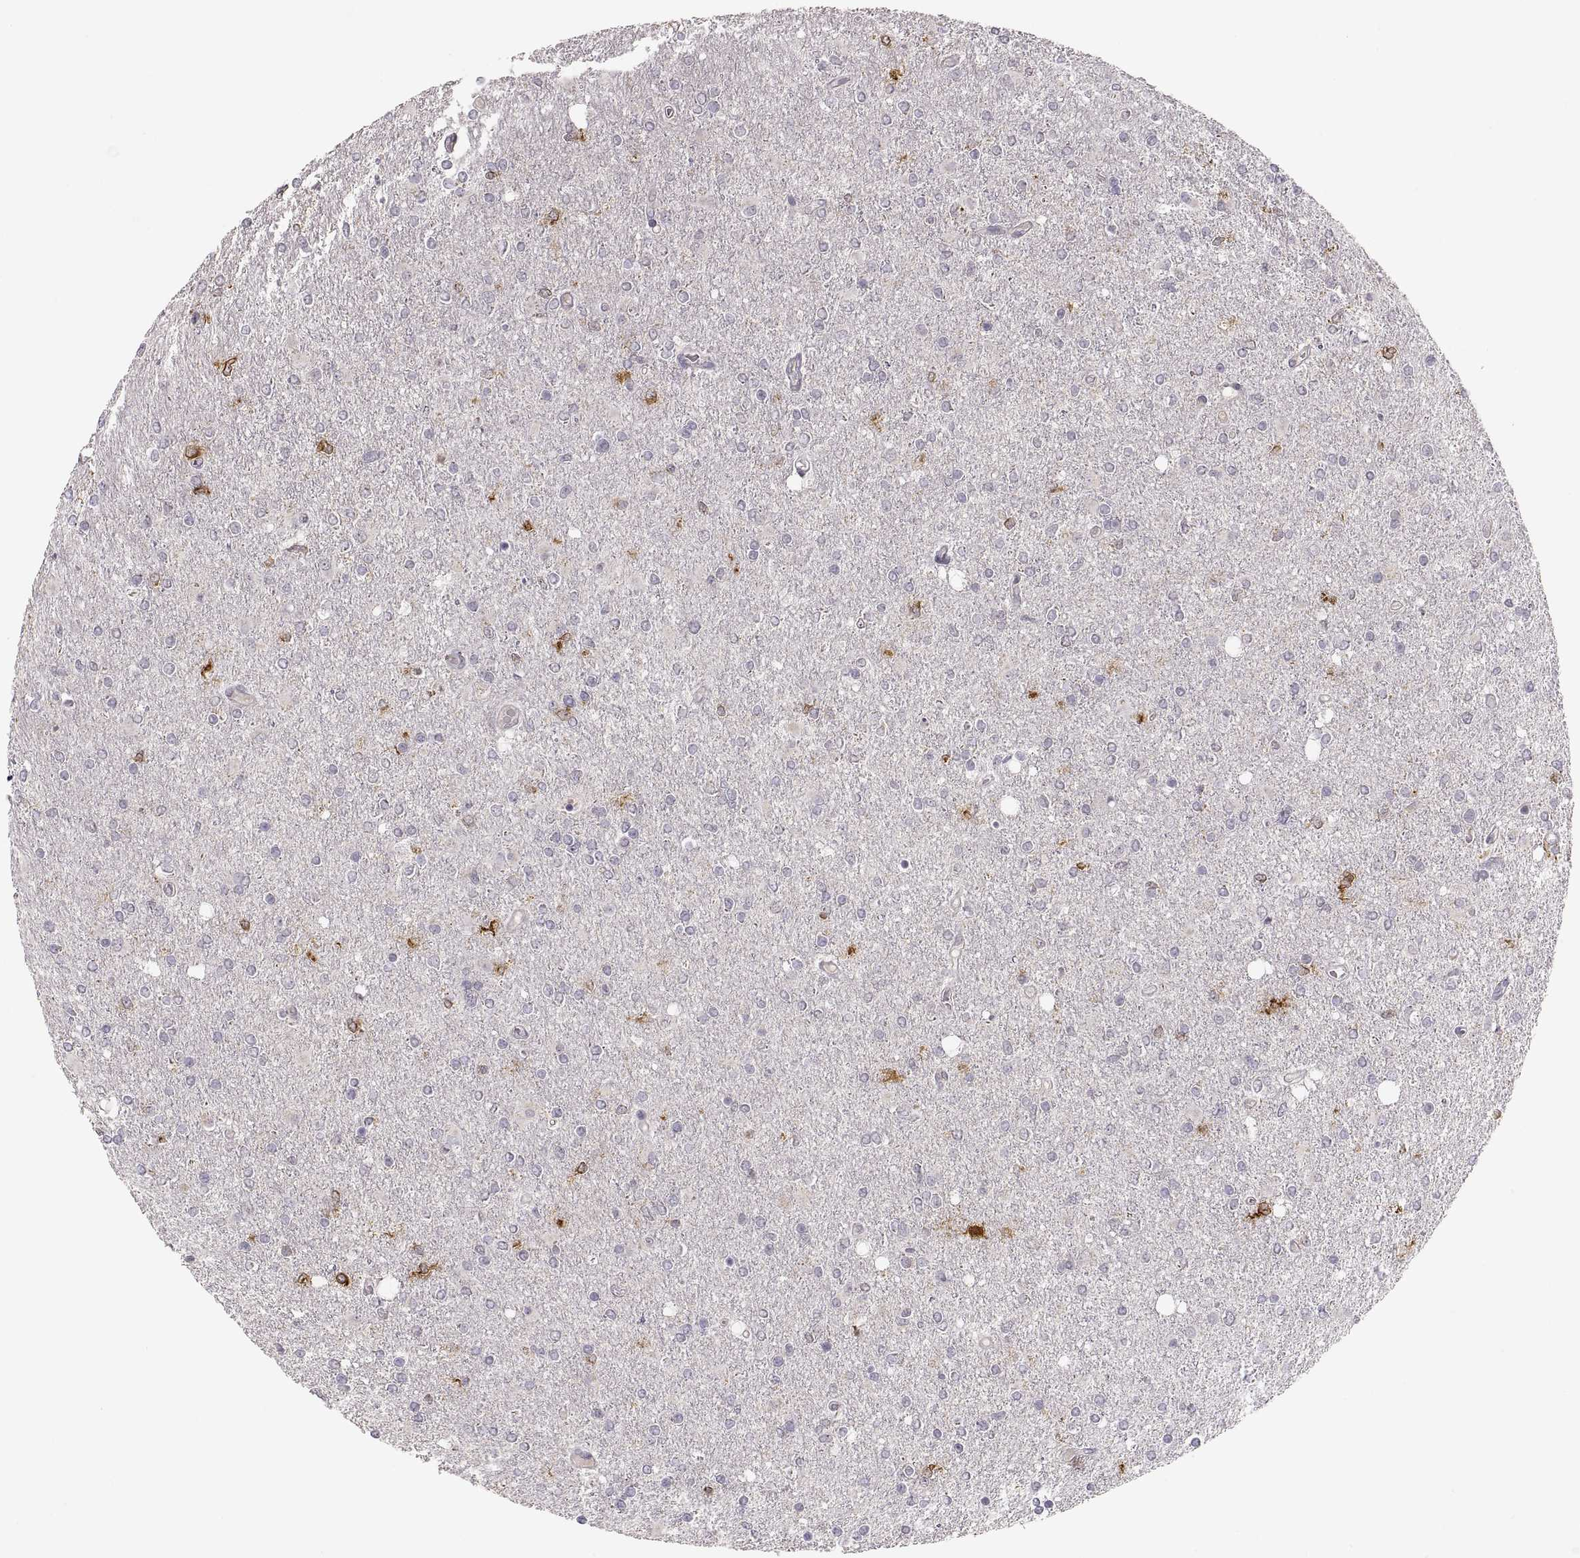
{"staining": {"intensity": "strong", "quantity": "<25%", "location": "cytoplasmic/membranous"}, "tissue": "glioma", "cell_type": "Tumor cells", "image_type": "cancer", "snomed": [{"axis": "morphology", "description": "Glioma, malignant, High grade"}, {"axis": "topography", "description": "Cerebral cortex"}], "caption": "Immunohistochemical staining of human glioma reveals medium levels of strong cytoplasmic/membranous positivity in about <25% of tumor cells.", "gene": "HMGCR", "patient": {"sex": "male", "age": 70}}